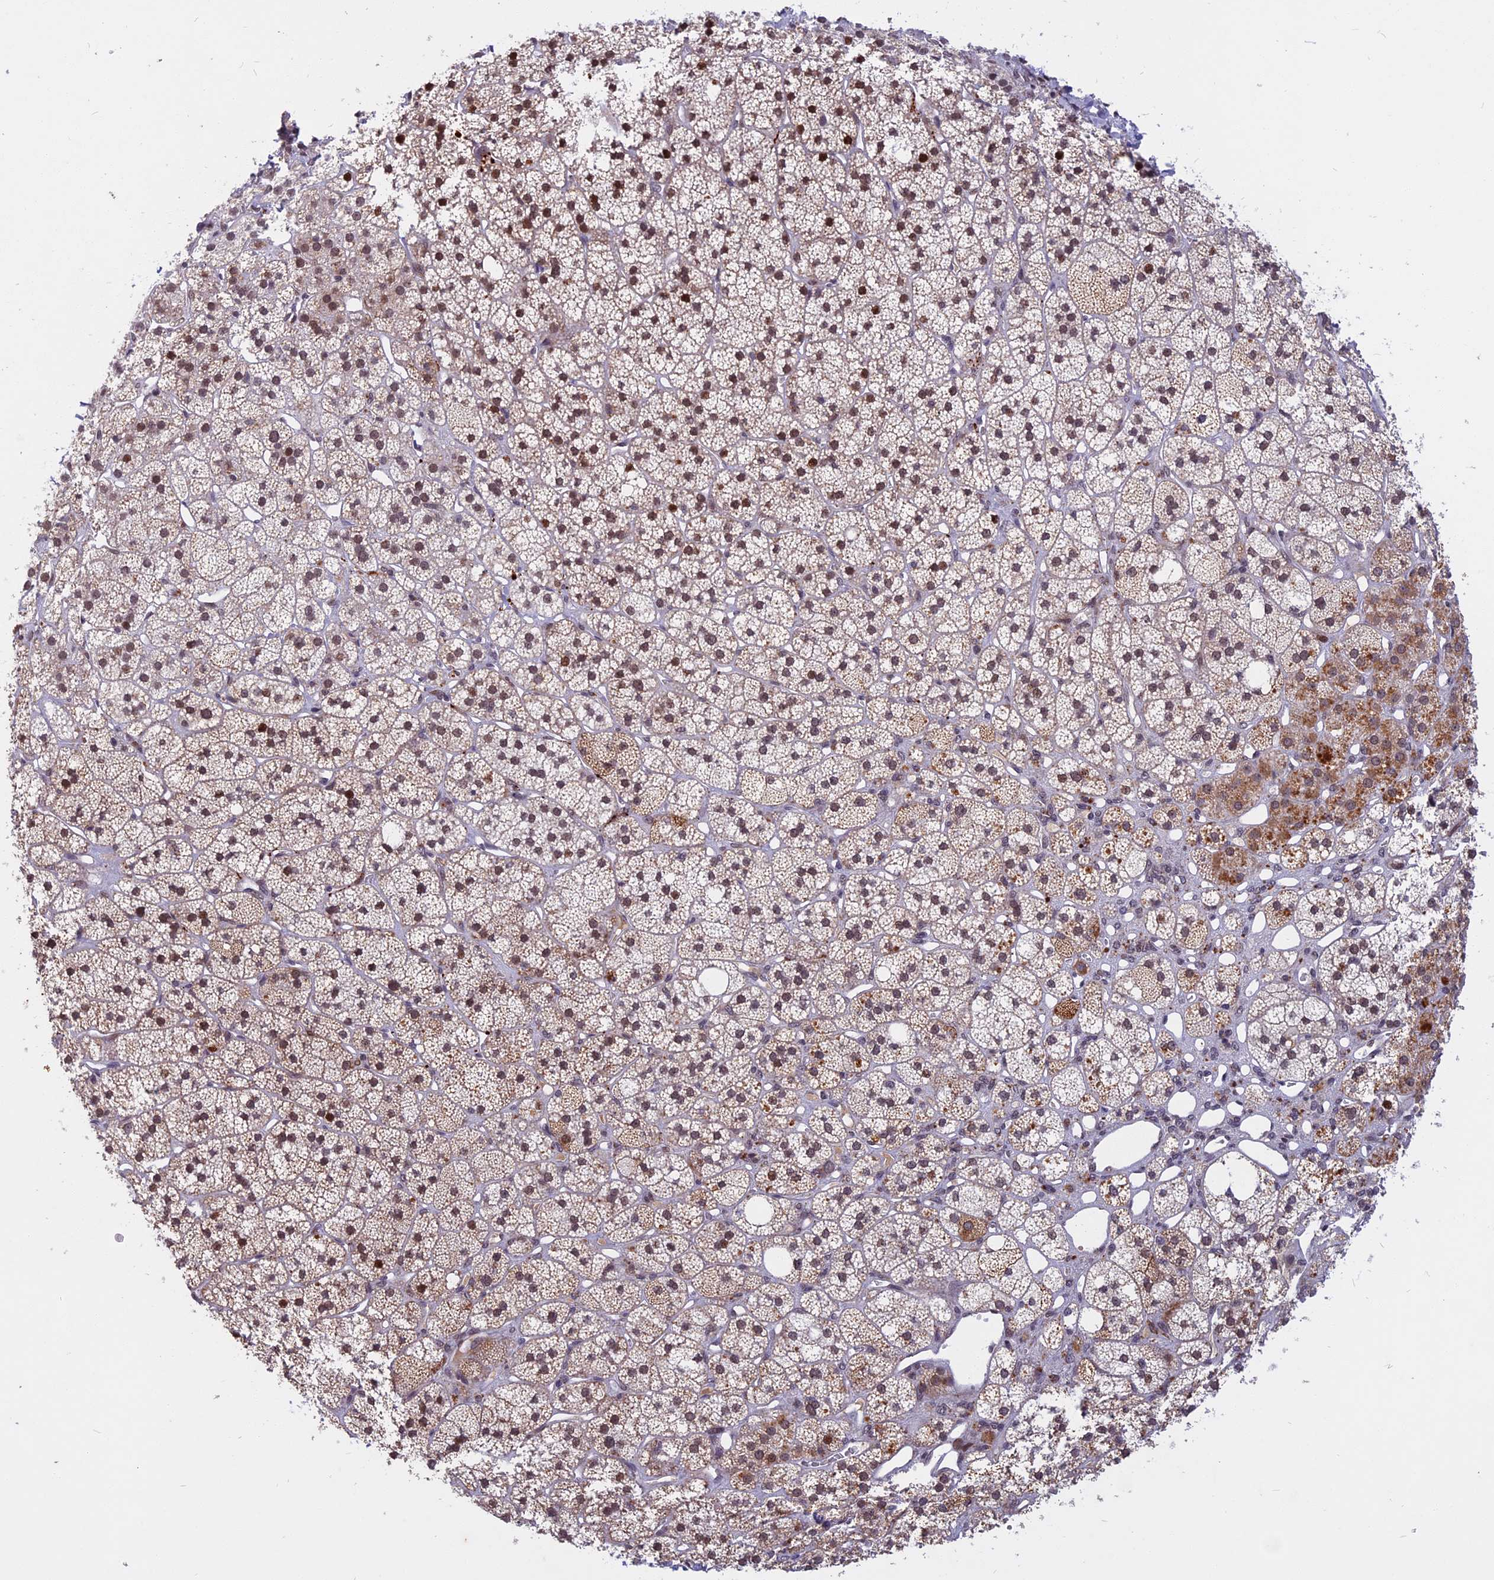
{"staining": {"intensity": "moderate", "quantity": ">75%", "location": "nuclear"}, "tissue": "adrenal gland", "cell_type": "Glandular cells", "image_type": "normal", "snomed": [{"axis": "morphology", "description": "Normal tissue, NOS"}, {"axis": "topography", "description": "Adrenal gland"}], "caption": "DAB immunohistochemical staining of normal human adrenal gland demonstrates moderate nuclear protein expression in approximately >75% of glandular cells.", "gene": "CDC7", "patient": {"sex": "male", "age": 61}}